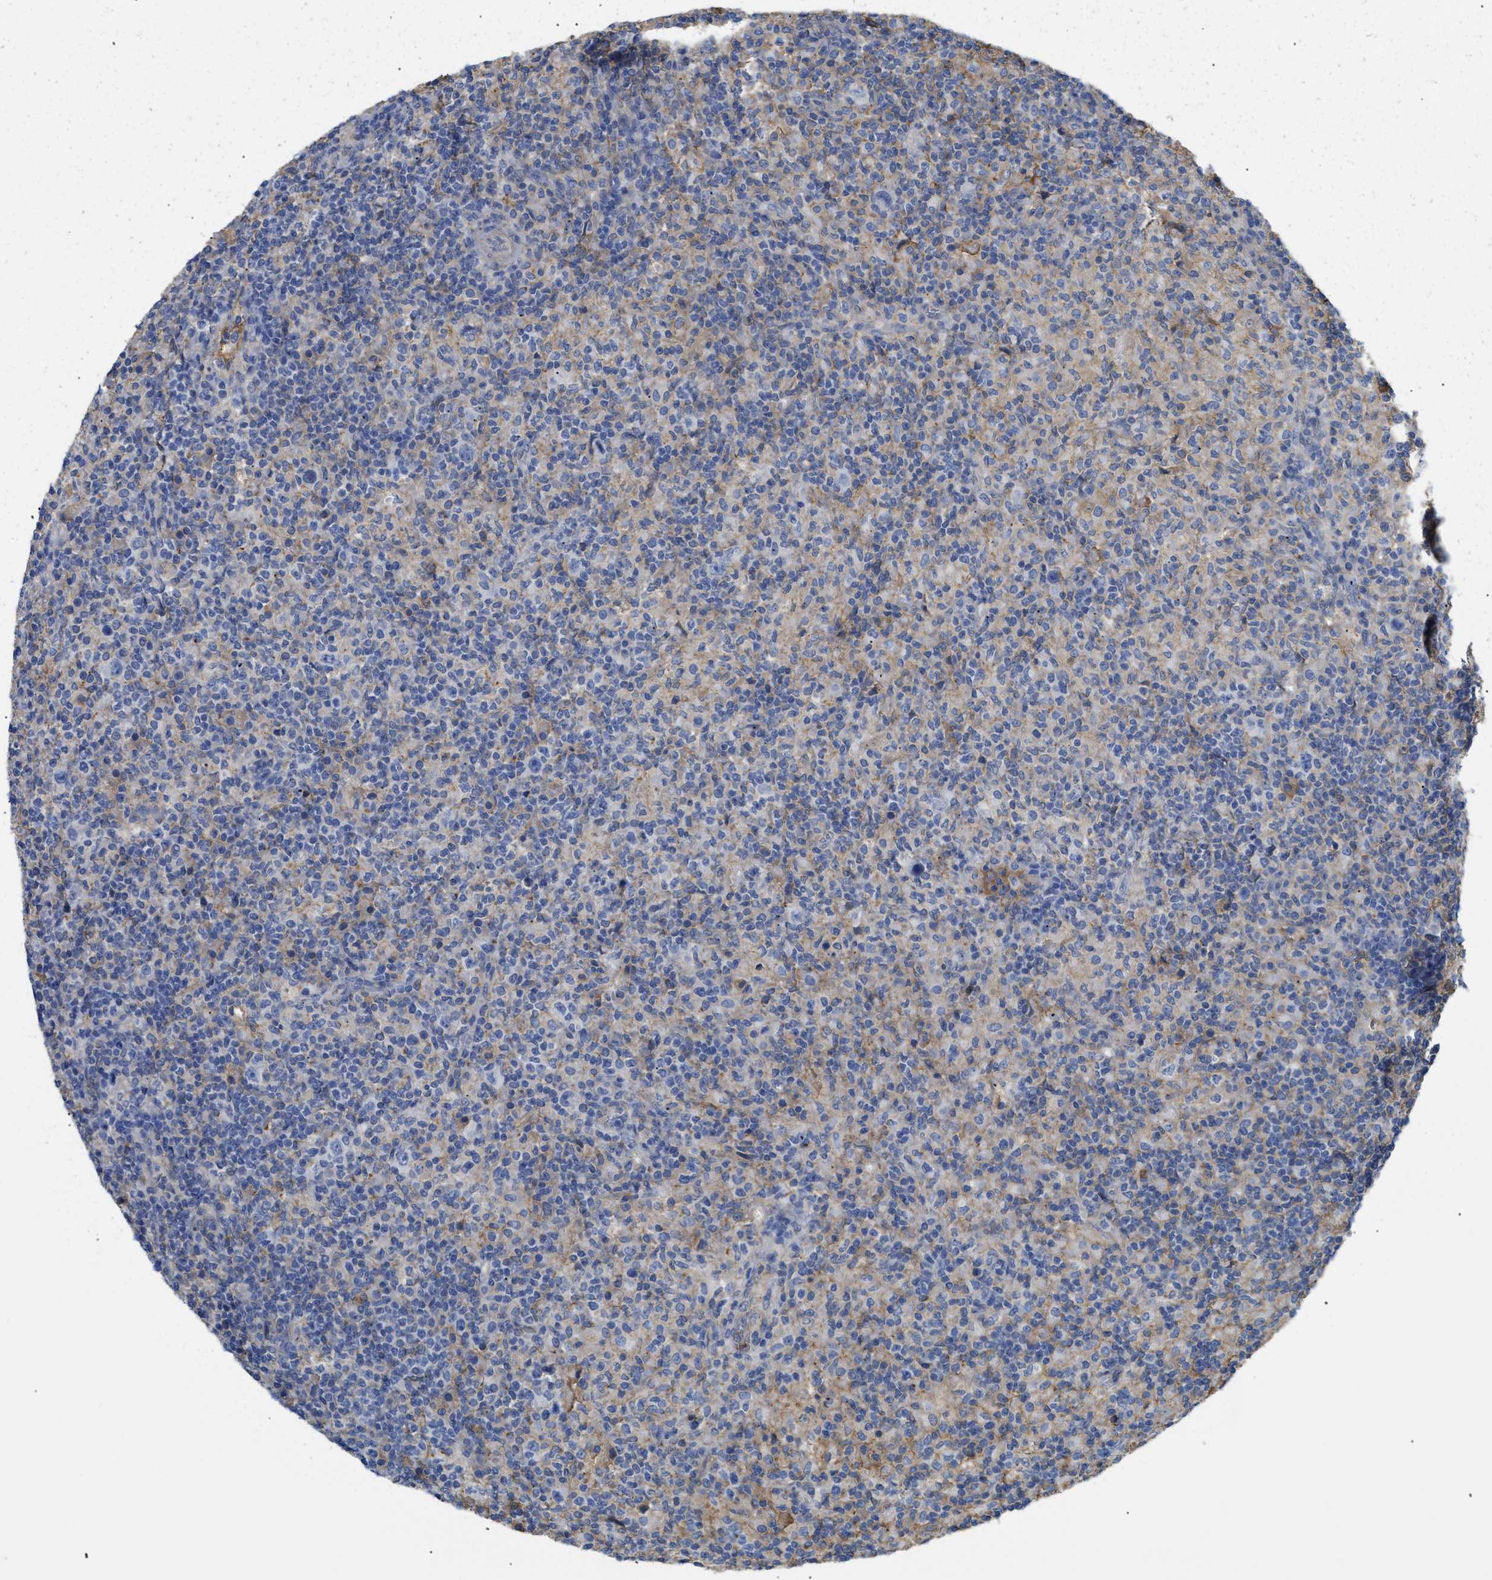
{"staining": {"intensity": "negative", "quantity": "none", "location": "none"}, "tissue": "lymphoma", "cell_type": "Tumor cells", "image_type": "cancer", "snomed": [{"axis": "morphology", "description": "Hodgkin's disease, NOS"}, {"axis": "topography", "description": "Lymph node"}], "caption": "Tumor cells are negative for protein expression in human lymphoma.", "gene": "ANXA4", "patient": {"sex": "male", "age": 70}}